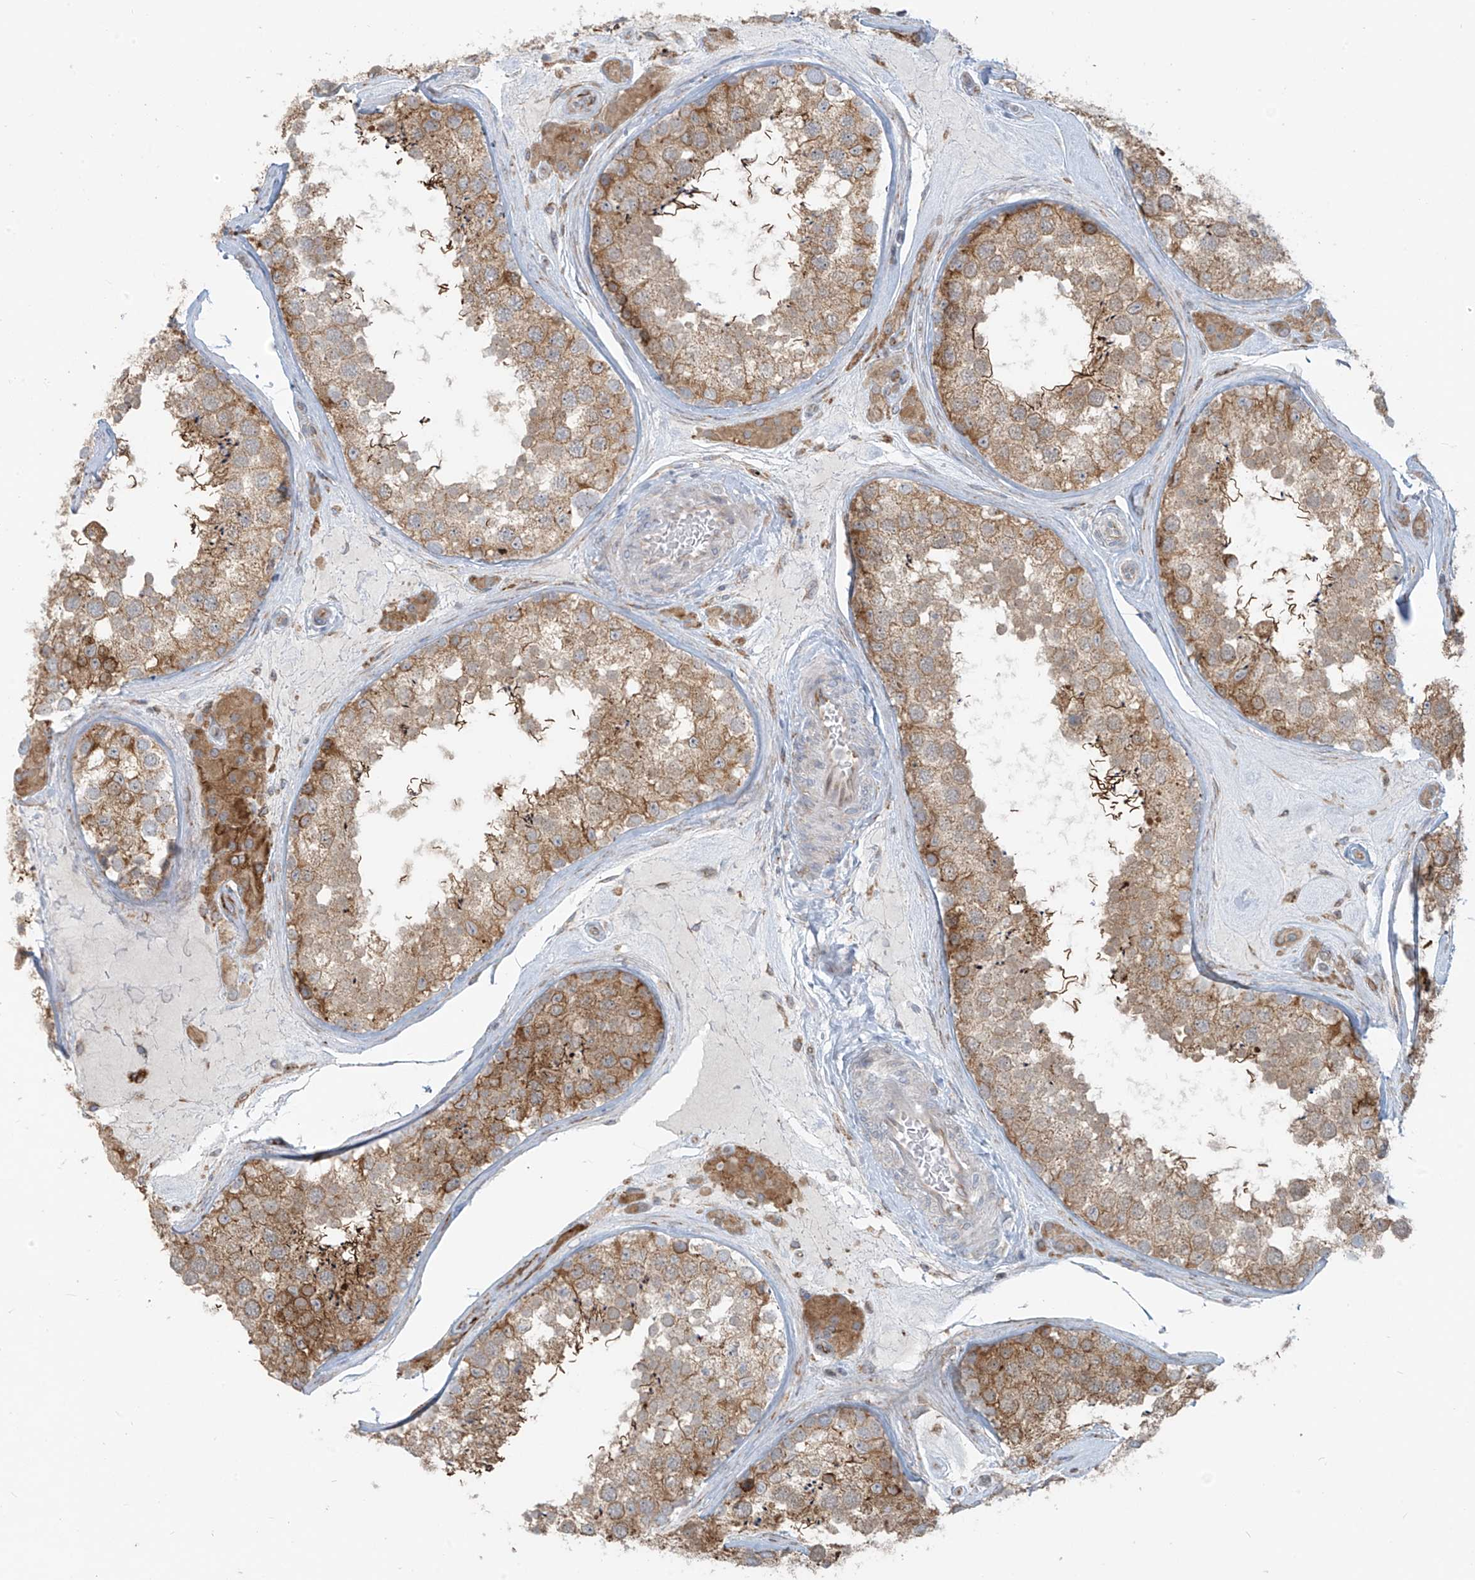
{"staining": {"intensity": "moderate", "quantity": ">75%", "location": "cytoplasmic/membranous"}, "tissue": "testis", "cell_type": "Cells in seminiferous ducts", "image_type": "normal", "snomed": [{"axis": "morphology", "description": "Normal tissue, NOS"}, {"axis": "topography", "description": "Testis"}], "caption": "Moderate cytoplasmic/membranous expression for a protein is appreciated in about >75% of cells in seminiferous ducts of unremarkable testis using immunohistochemistry.", "gene": "KATNIP", "patient": {"sex": "male", "age": 46}}